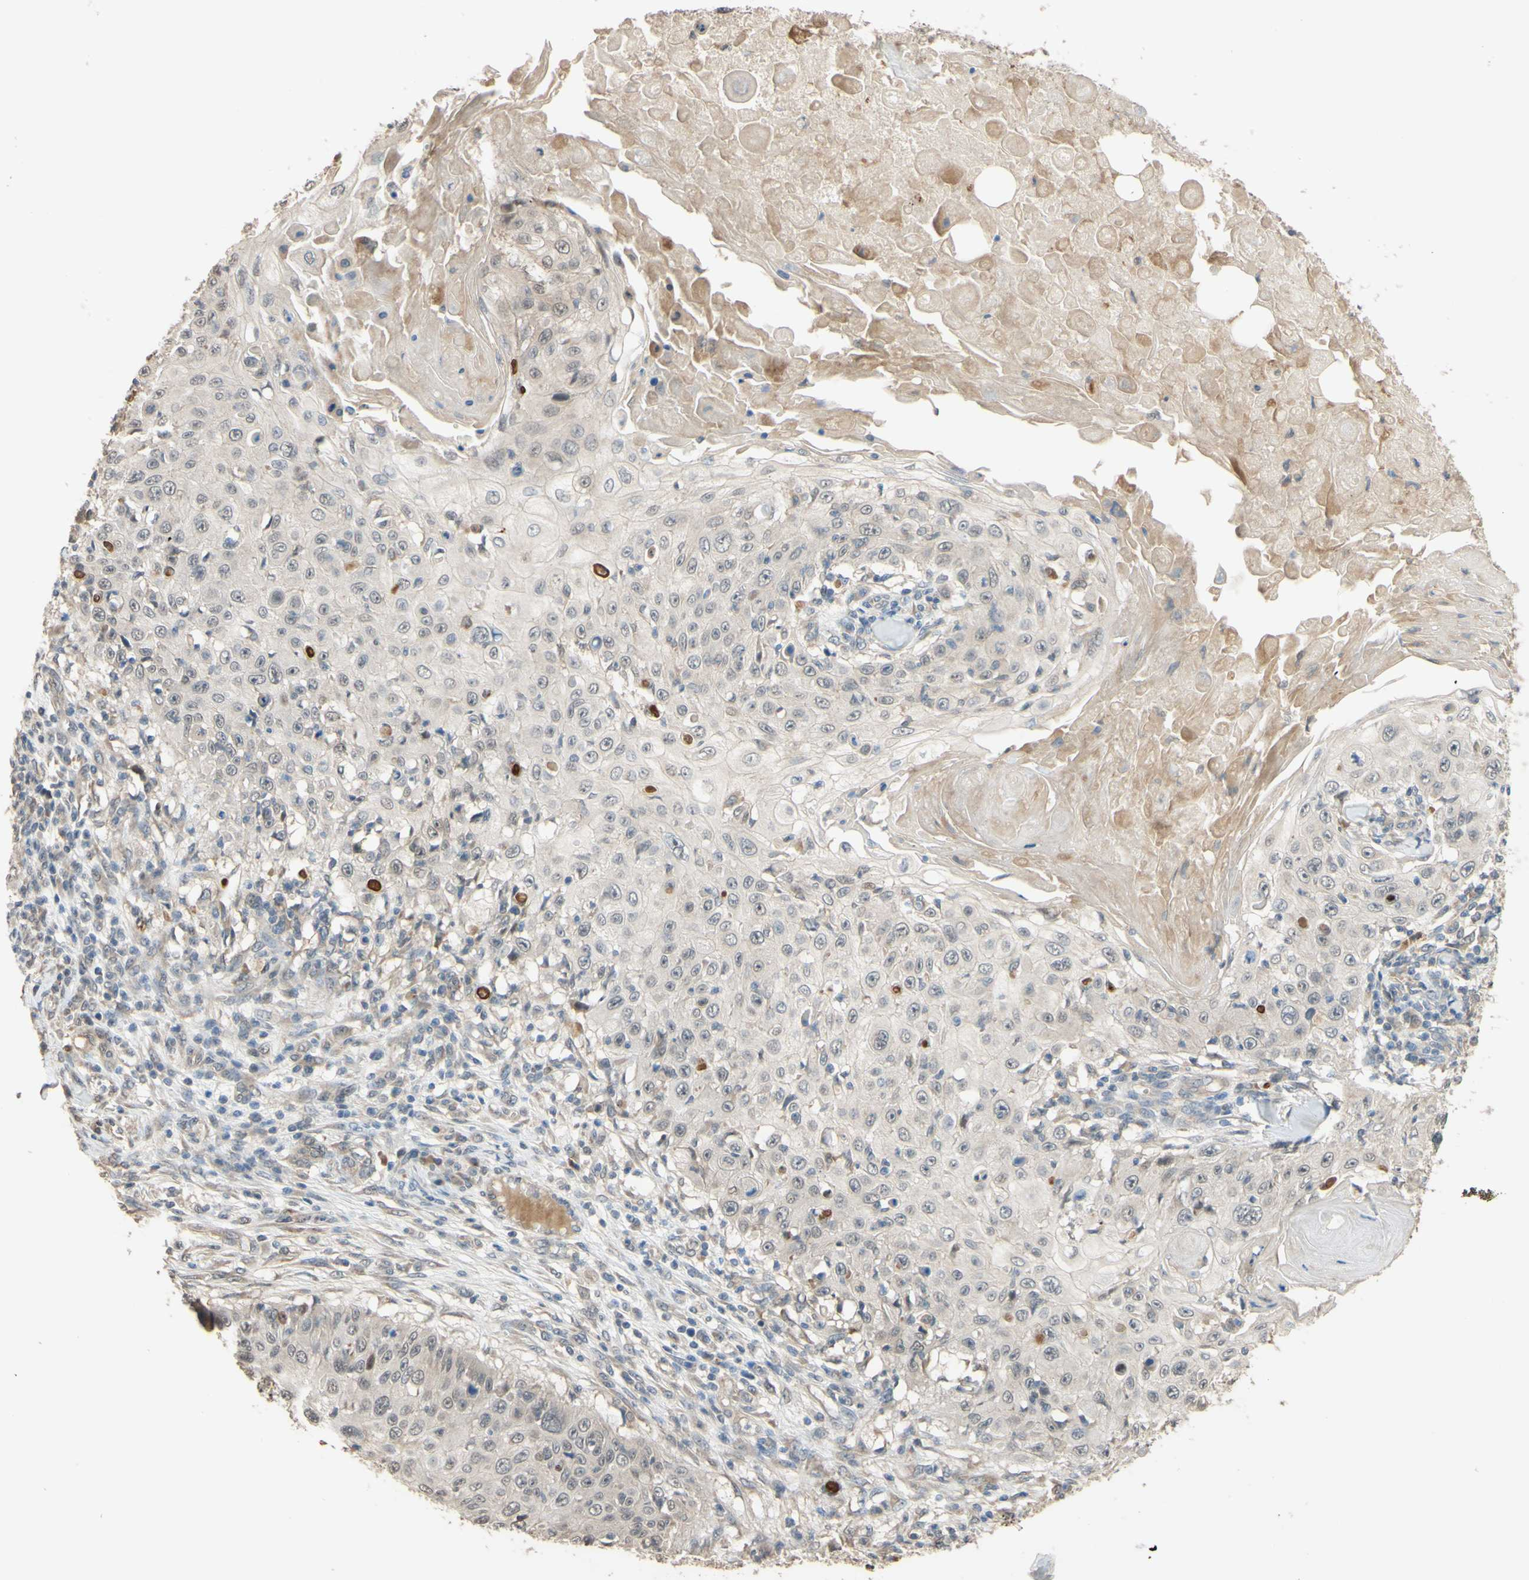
{"staining": {"intensity": "negative", "quantity": "none", "location": "none"}, "tissue": "skin cancer", "cell_type": "Tumor cells", "image_type": "cancer", "snomed": [{"axis": "morphology", "description": "Squamous cell carcinoma, NOS"}, {"axis": "topography", "description": "Skin"}], "caption": "The photomicrograph demonstrates no significant staining in tumor cells of squamous cell carcinoma (skin).", "gene": "SMIM19", "patient": {"sex": "male", "age": 86}}